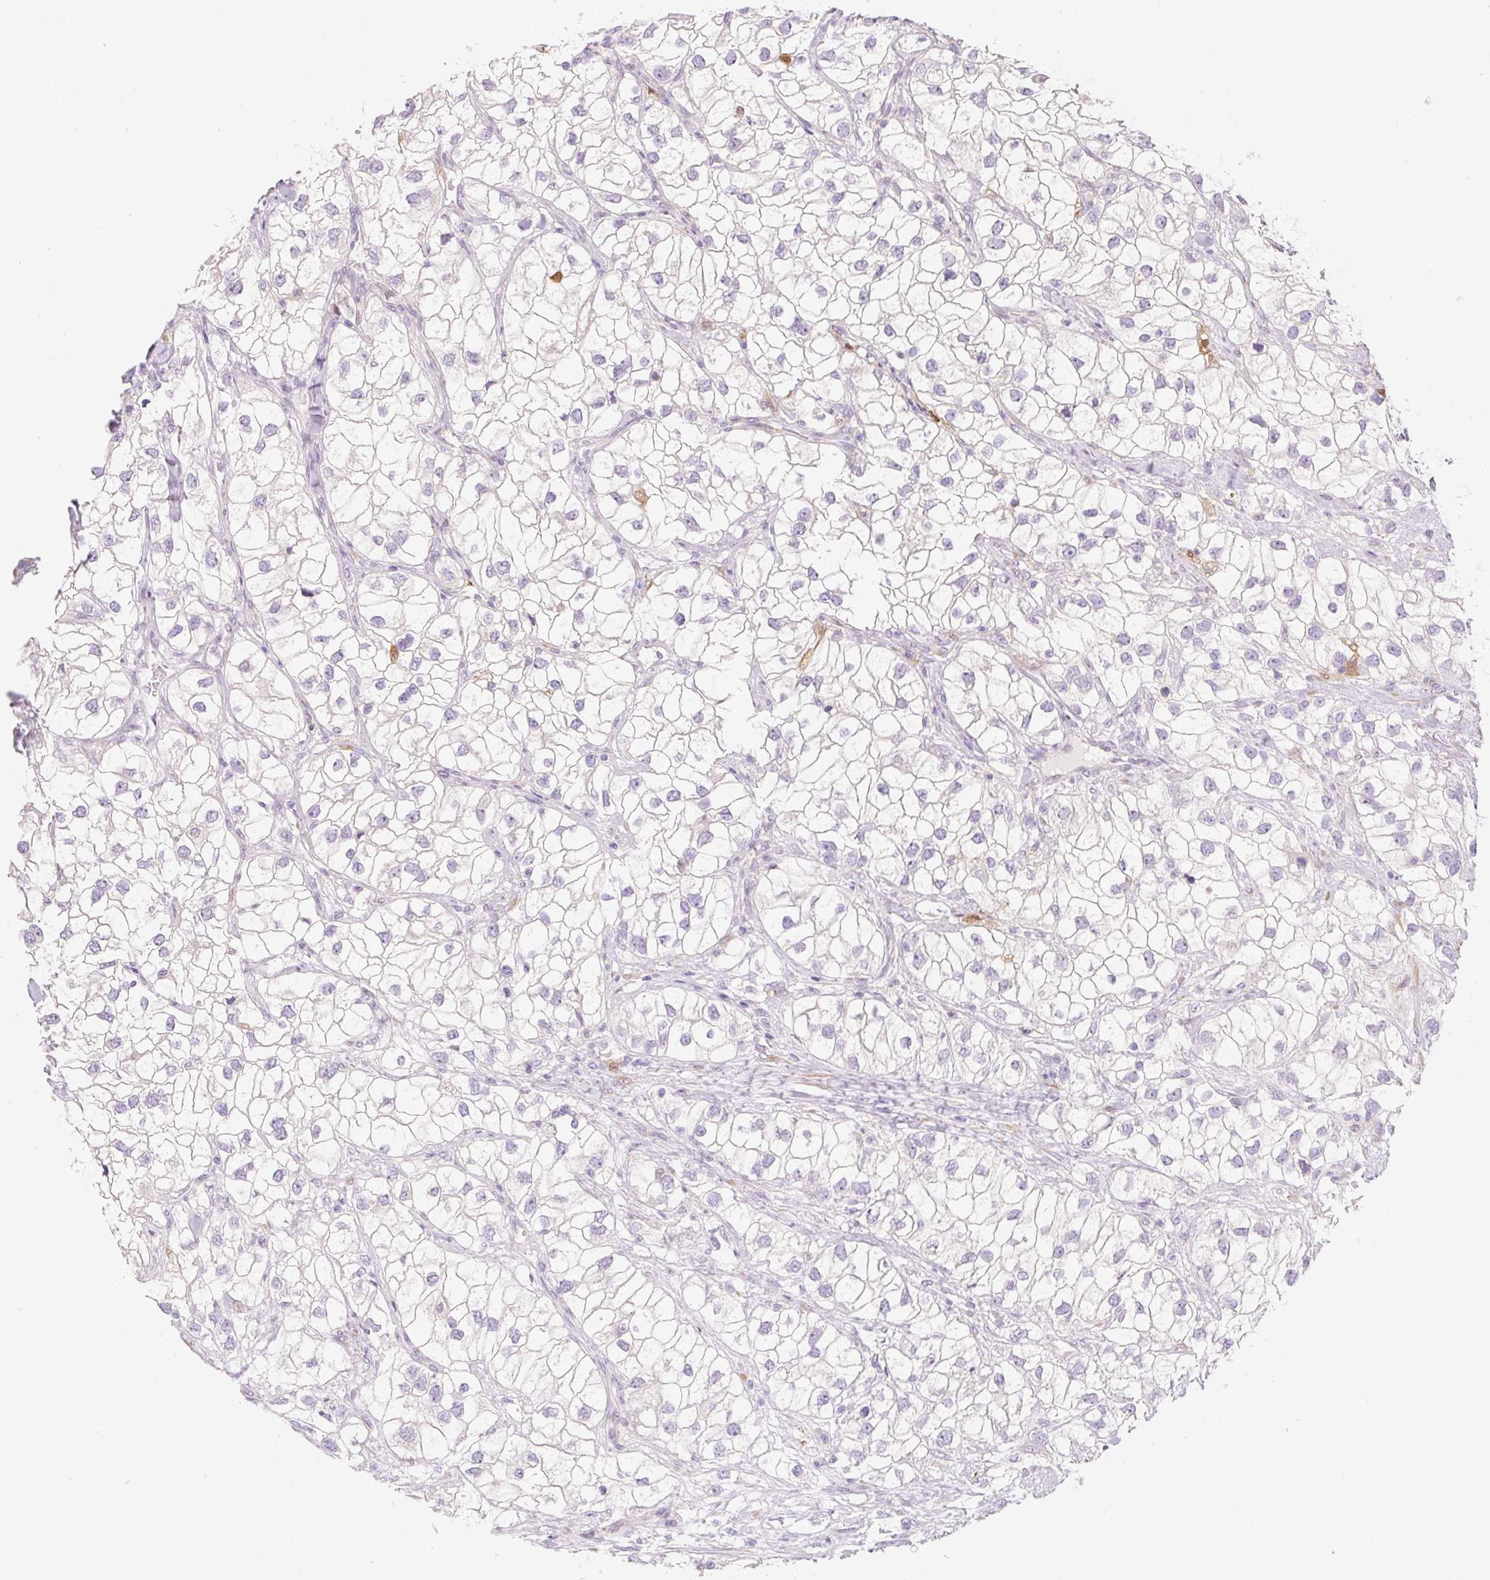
{"staining": {"intensity": "negative", "quantity": "none", "location": "none"}, "tissue": "renal cancer", "cell_type": "Tumor cells", "image_type": "cancer", "snomed": [{"axis": "morphology", "description": "Adenocarcinoma, NOS"}, {"axis": "topography", "description": "Kidney"}], "caption": "Renal cancer was stained to show a protein in brown. There is no significant staining in tumor cells. (DAB immunohistochemistry (IHC) with hematoxylin counter stain).", "gene": "FABP5", "patient": {"sex": "male", "age": 59}}